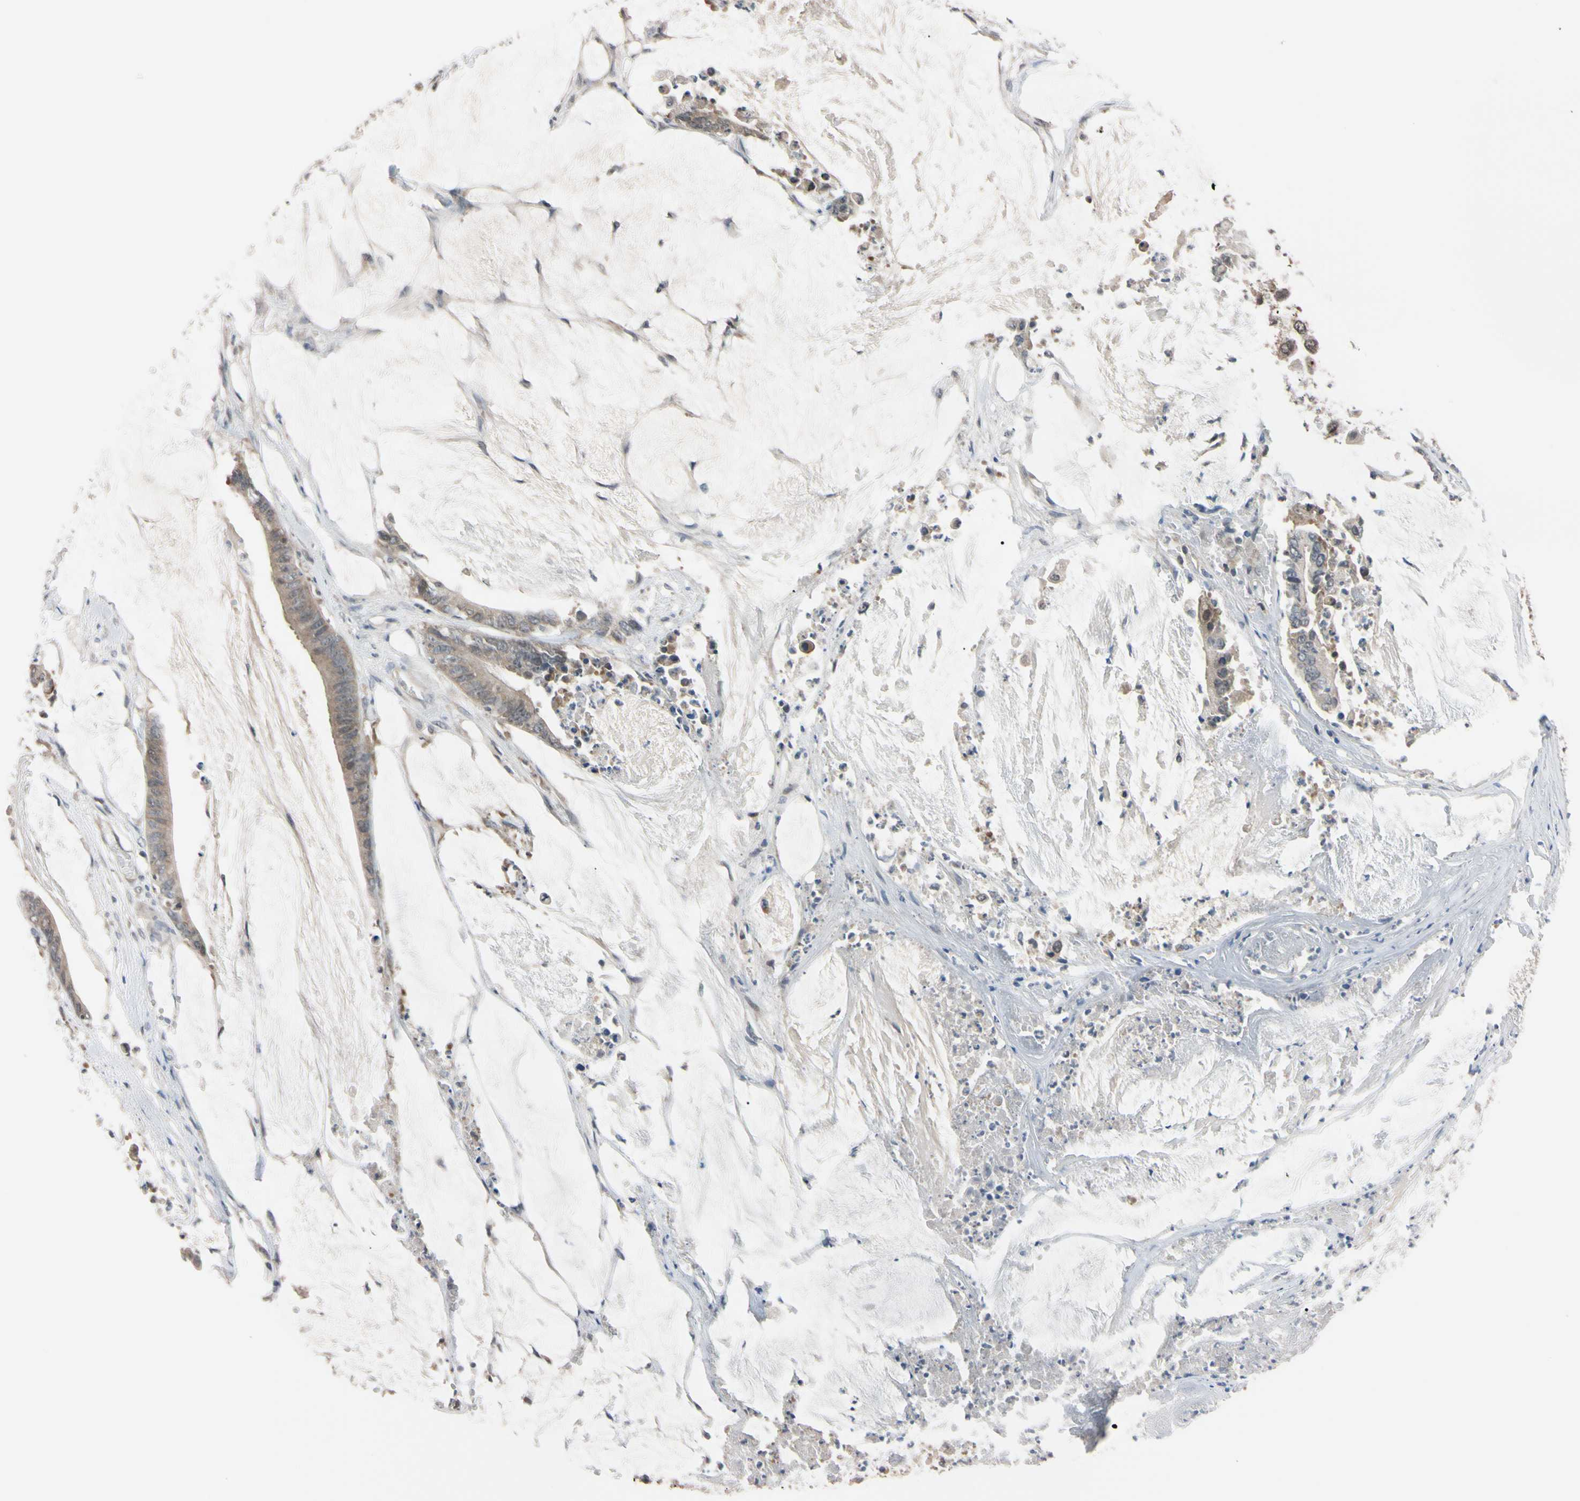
{"staining": {"intensity": "weak", "quantity": "25%-75%", "location": "cytoplasmic/membranous"}, "tissue": "colorectal cancer", "cell_type": "Tumor cells", "image_type": "cancer", "snomed": [{"axis": "morphology", "description": "Adenocarcinoma, NOS"}, {"axis": "topography", "description": "Rectum"}], "caption": "Protein expression analysis of human adenocarcinoma (colorectal) reveals weak cytoplasmic/membranous positivity in about 25%-75% of tumor cells.", "gene": "UBE2I", "patient": {"sex": "female", "age": 66}}